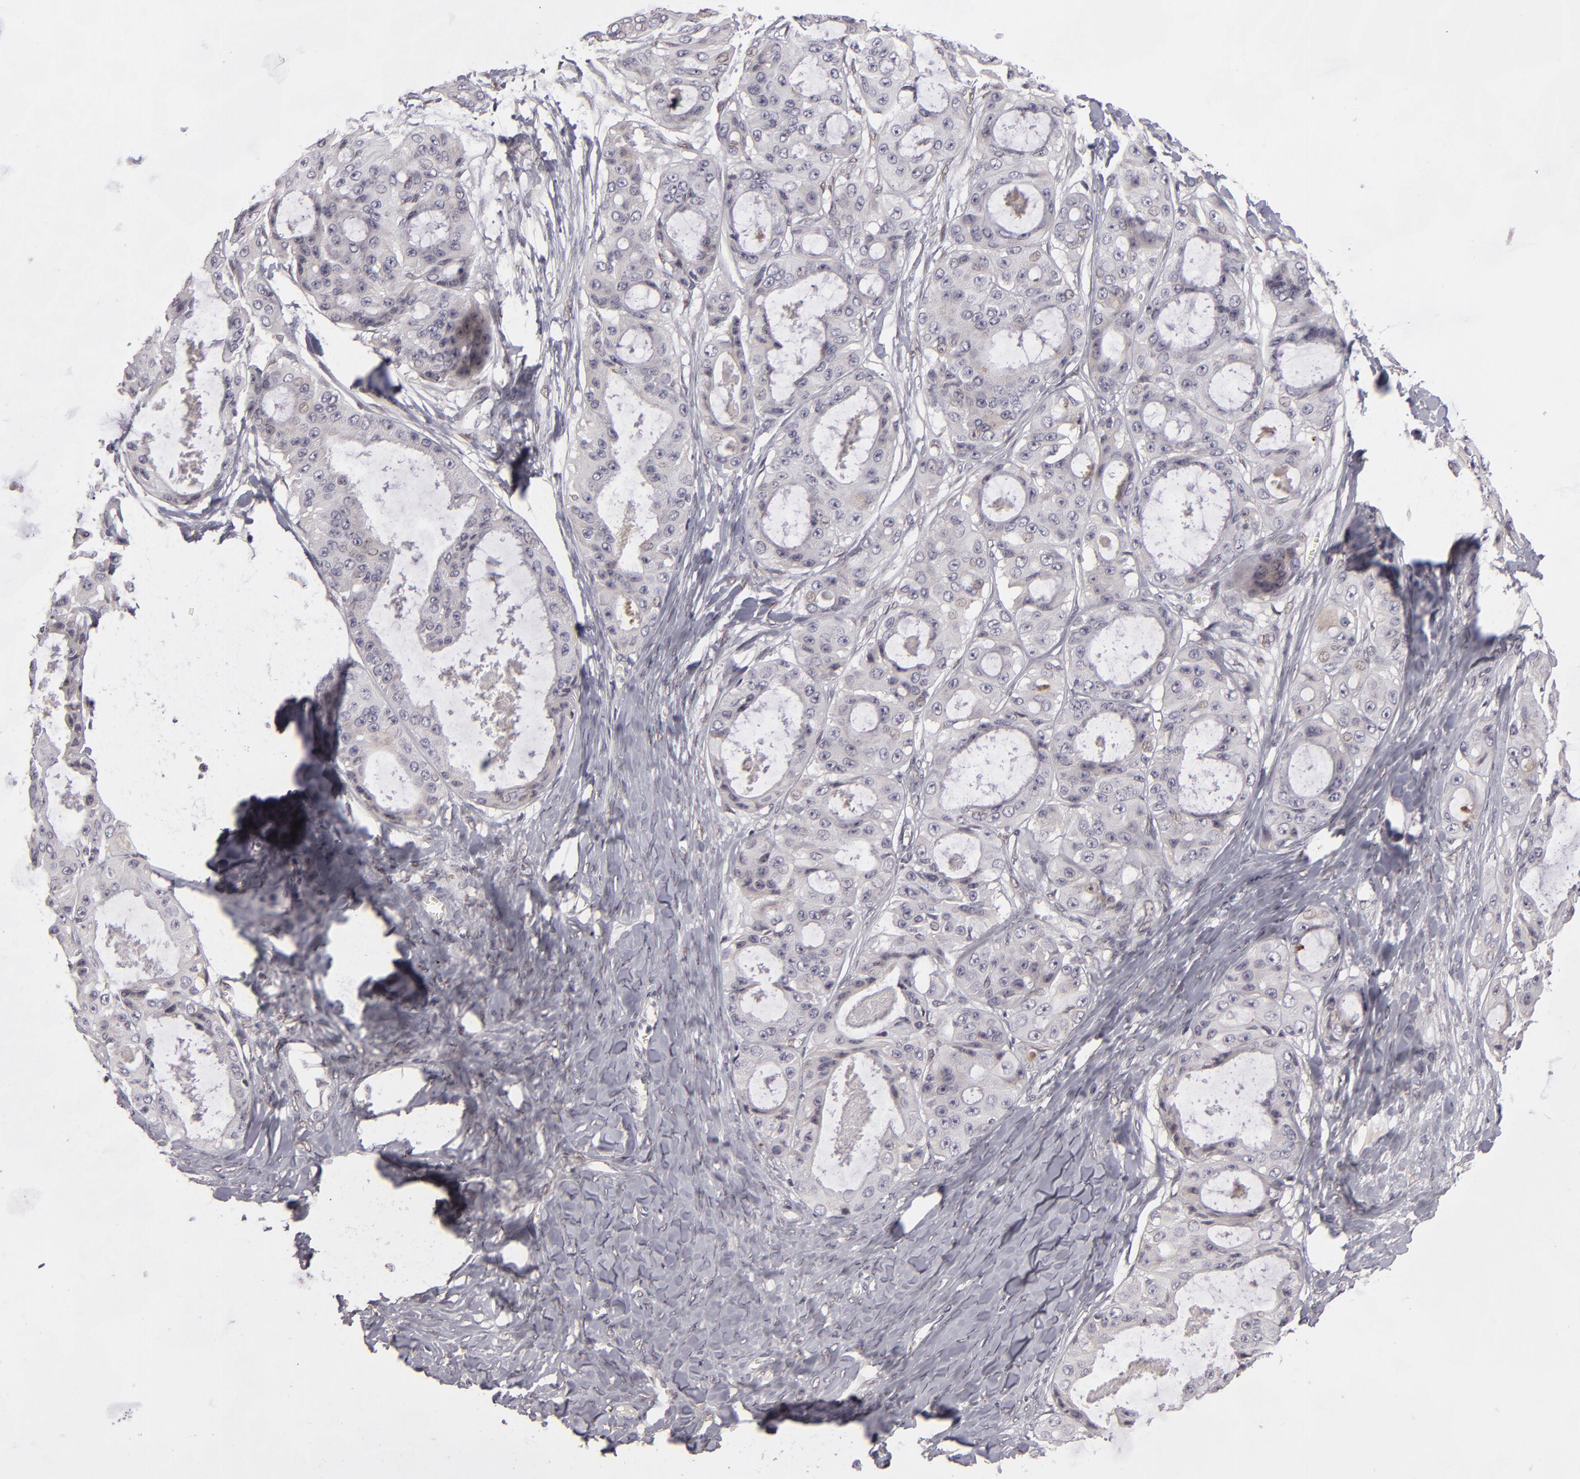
{"staining": {"intensity": "negative", "quantity": "none", "location": "none"}, "tissue": "ovarian cancer", "cell_type": "Tumor cells", "image_type": "cancer", "snomed": [{"axis": "morphology", "description": "Carcinoma, endometroid"}, {"axis": "topography", "description": "Ovary"}], "caption": "This is a image of immunohistochemistry (IHC) staining of endometroid carcinoma (ovarian), which shows no expression in tumor cells. Nuclei are stained in blue.", "gene": "EFS", "patient": {"sex": "female", "age": 61}}